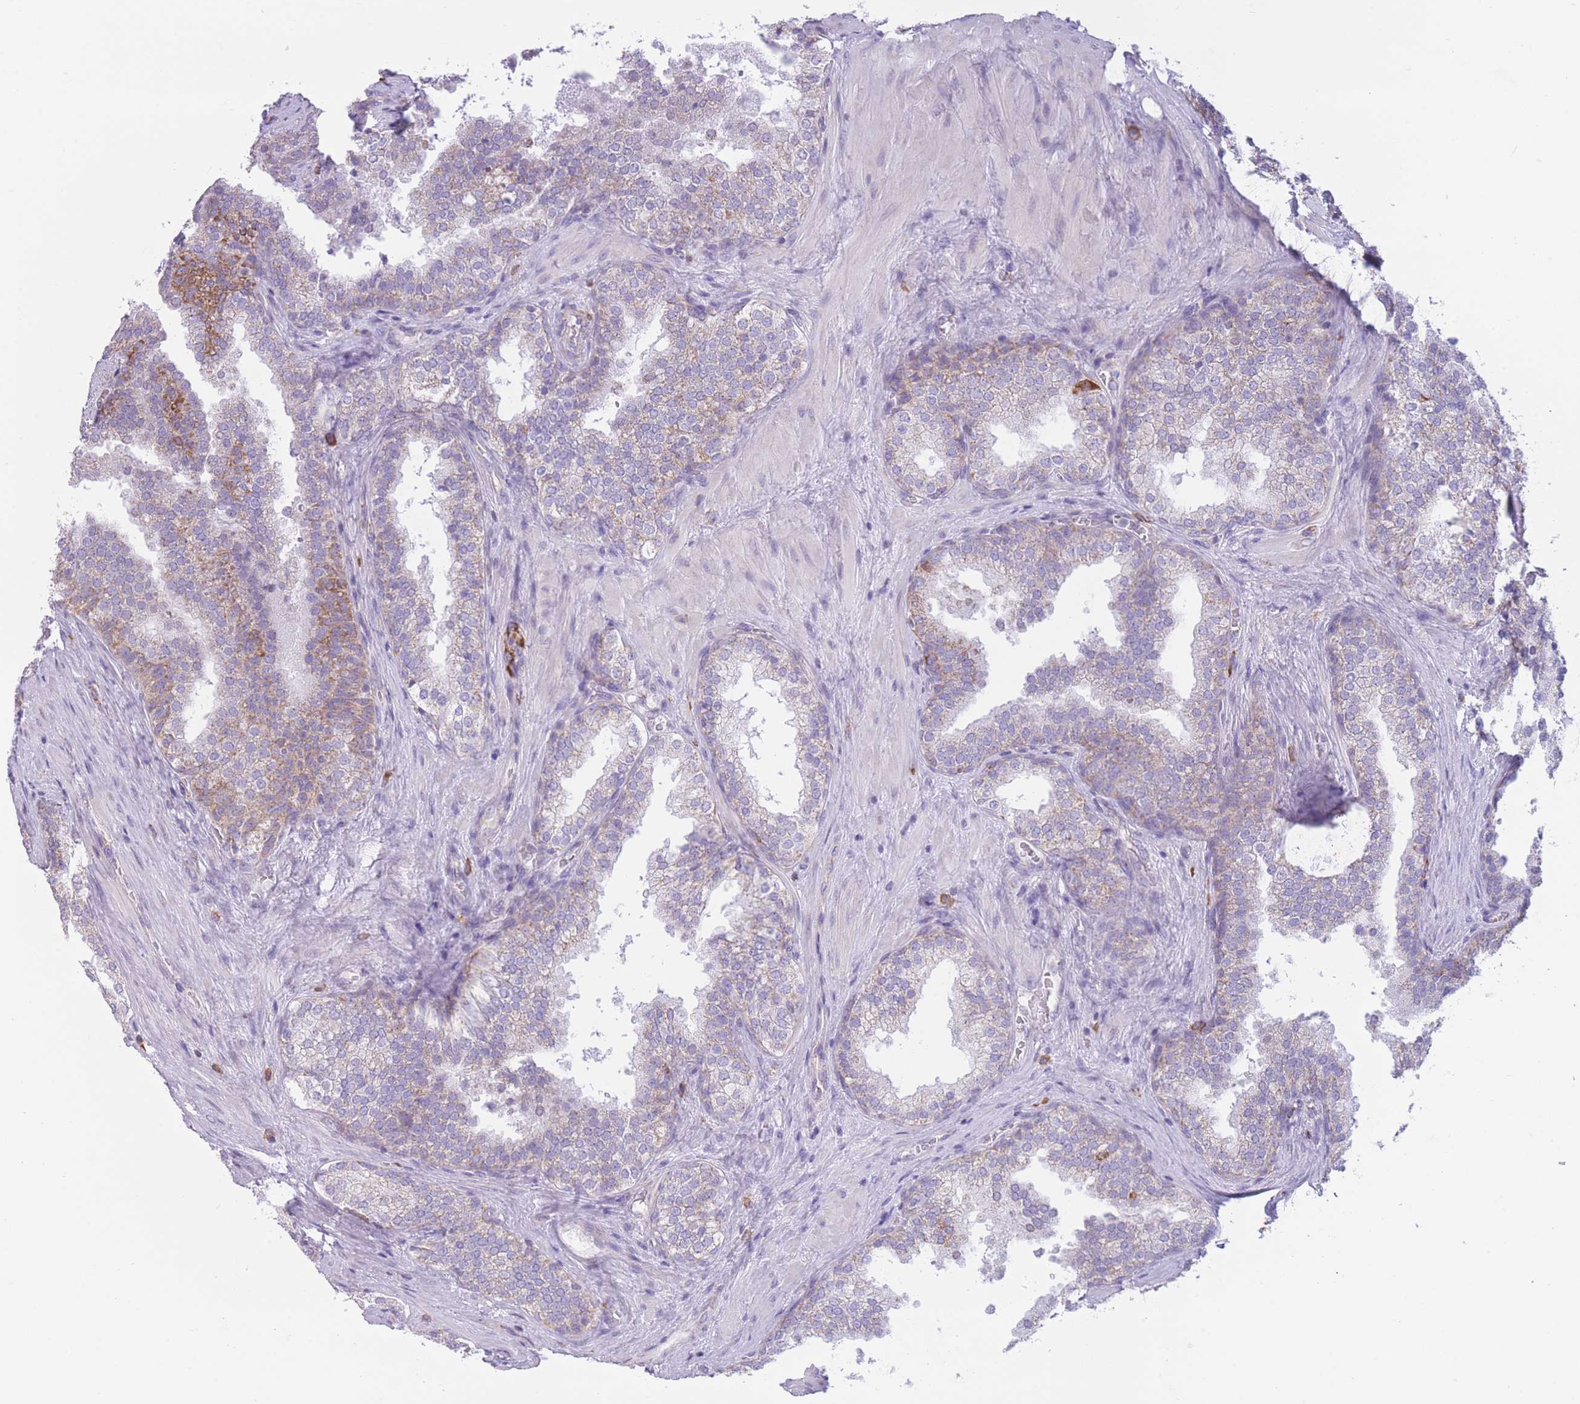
{"staining": {"intensity": "weak", "quantity": "<25%", "location": "cytoplasmic/membranous"}, "tissue": "prostate cancer", "cell_type": "Tumor cells", "image_type": "cancer", "snomed": [{"axis": "morphology", "description": "Adenocarcinoma, High grade"}, {"axis": "topography", "description": "Prostate"}], "caption": "Tumor cells are negative for protein expression in human high-grade adenocarcinoma (prostate).", "gene": "PDHA1", "patient": {"sex": "male", "age": 56}}